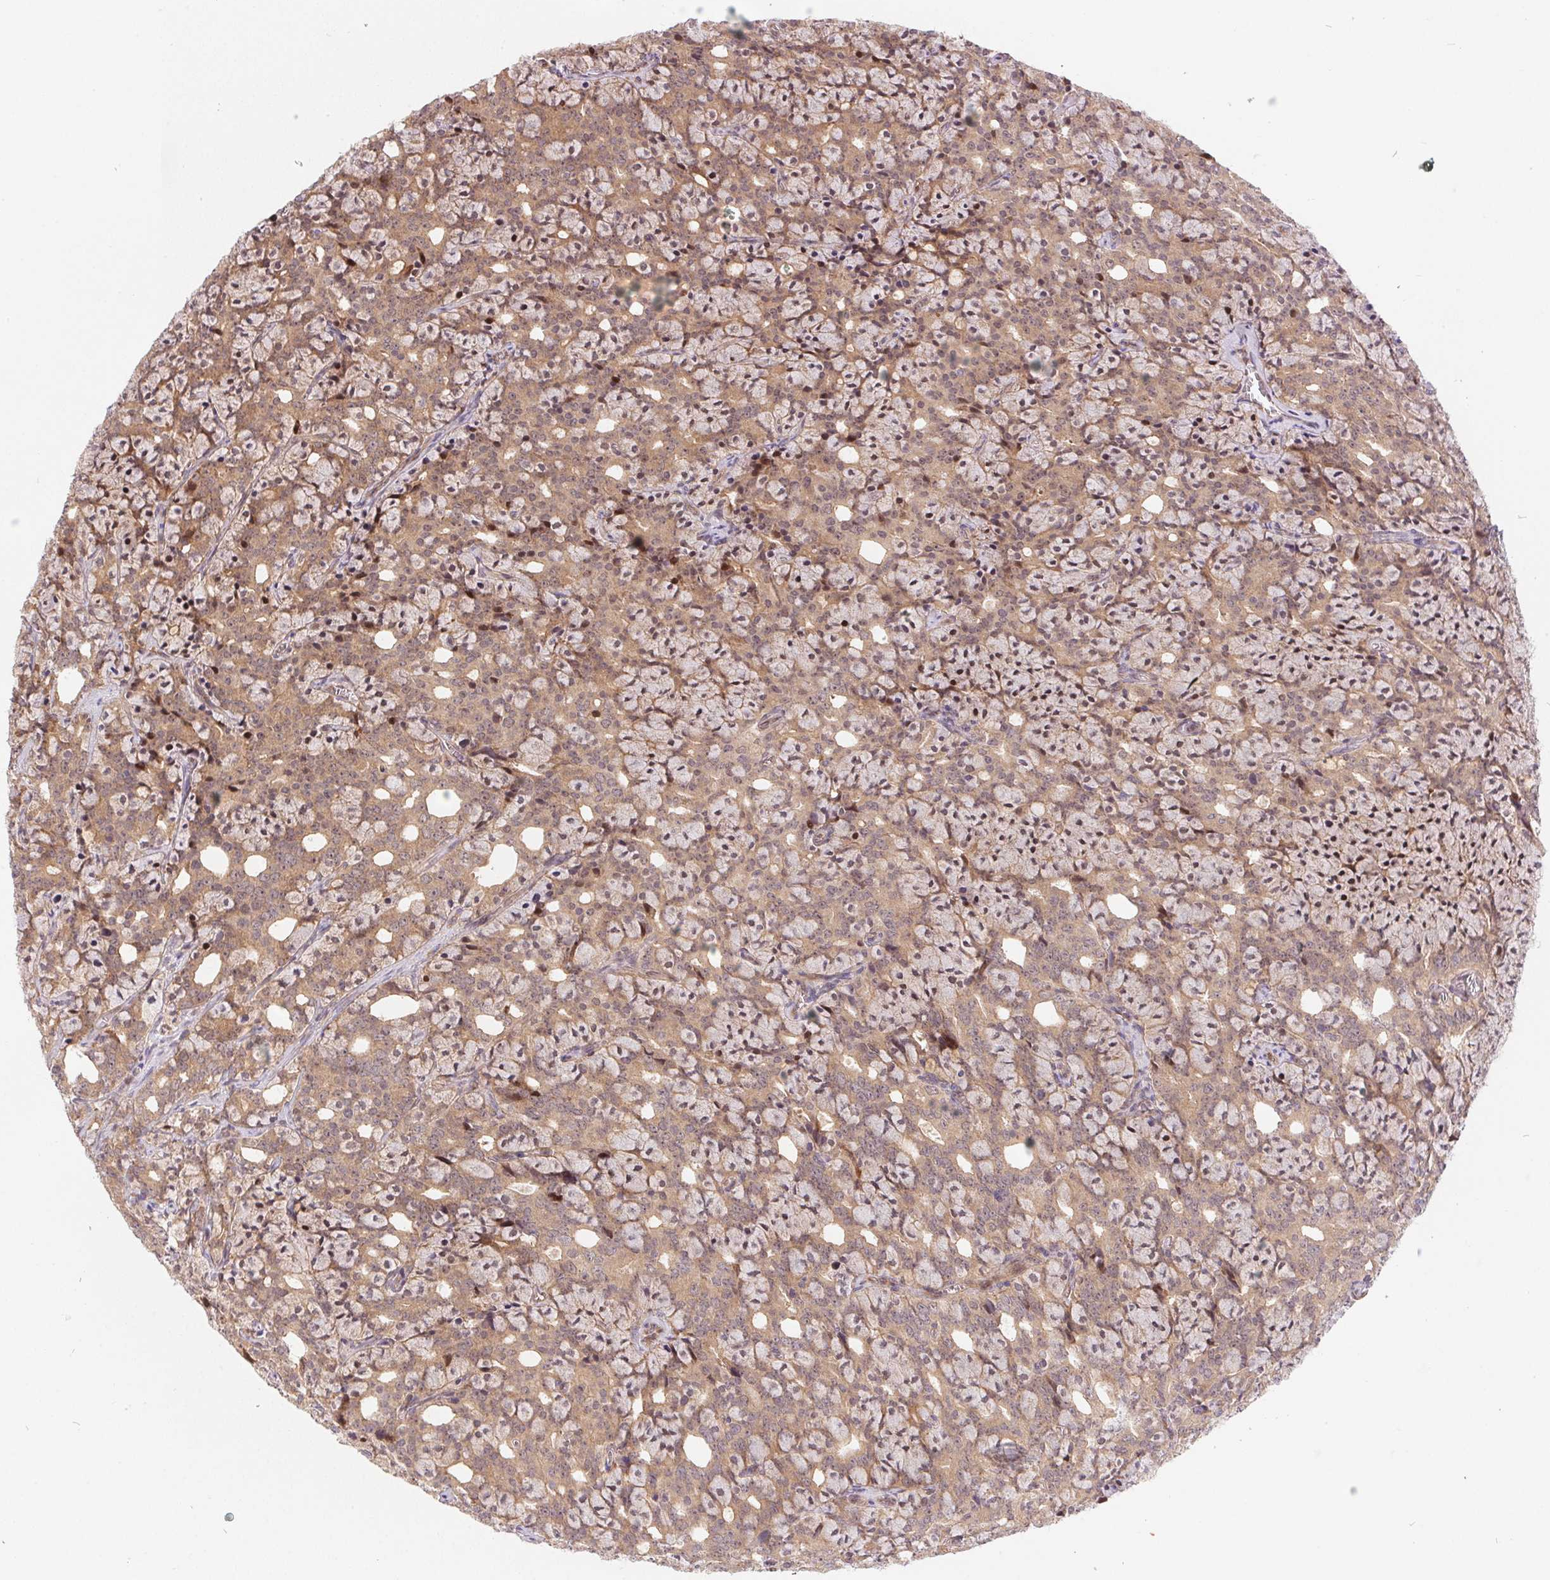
{"staining": {"intensity": "weak", "quantity": ">75%", "location": "cytoplasmic/membranous"}, "tissue": "prostate cancer", "cell_type": "Tumor cells", "image_type": "cancer", "snomed": [{"axis": "morphology", "description": "Adenocarcinoma, High grade"}, {"axis": "topography", "description": "Prostate"}], "caption": "This is a photomicrograph of immunohistochemistry (IHC) staining of high-grade adenocarcinoma (prostate), which shows weak expression in the cytoplasmic/membranous of tumor cells.", "gene": "NUDT16", "patient": {"sex": "male", "age": 84}}